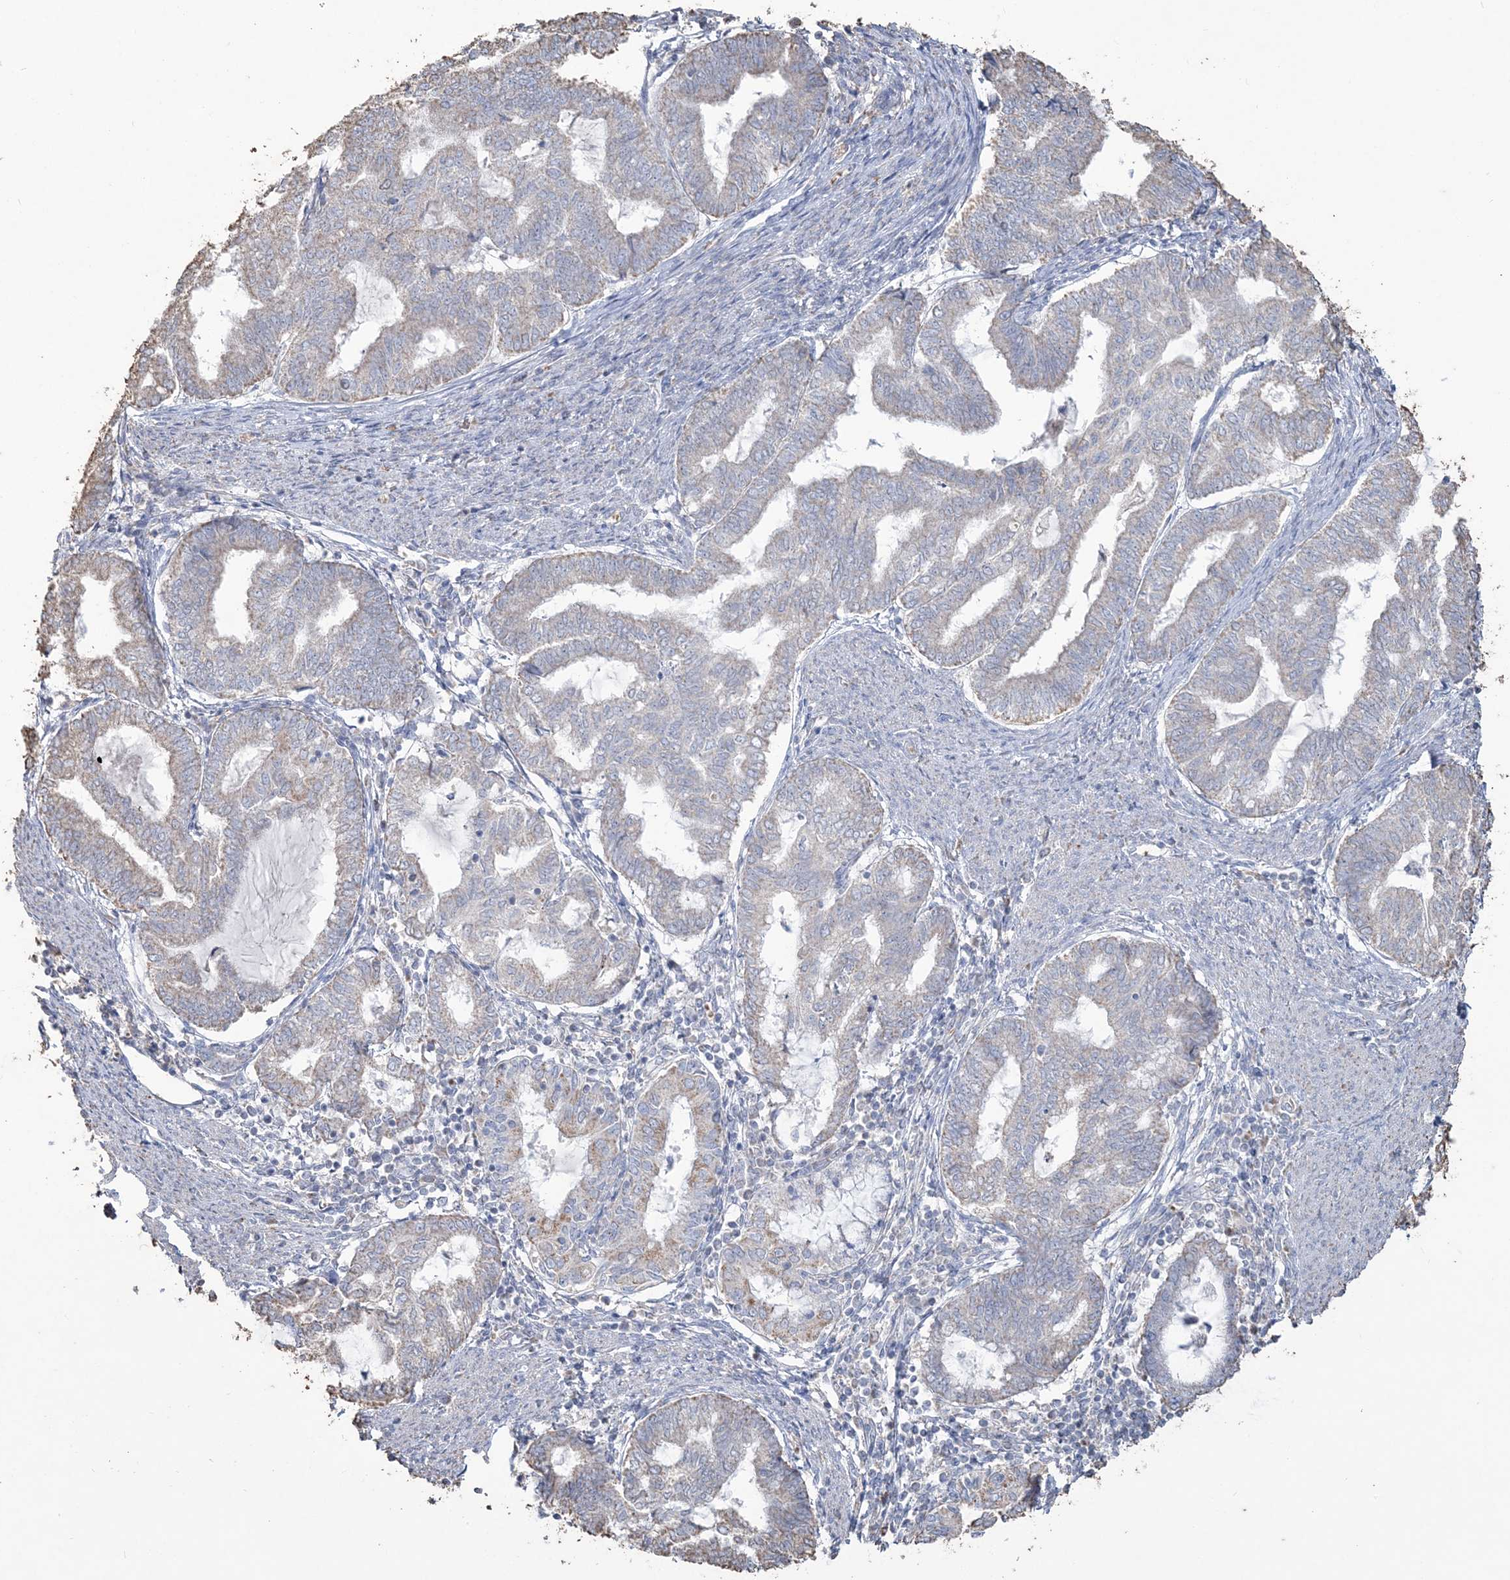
{"staining": {"intensity": "weak", "quantity": "25%-75%", "location": "cytoplasmic/membranous"}, "tissue": "endometrial cancer", "cell_type": "Tumor cells", "image_type": "cancer", "snomed": [{"axis": "morphology", "description": "Adenocarcinoma, NOS"}, {"axis": "topography", "description": "Endometrium"}], "caption": "Endometrial adenocarcinoma tissue exhibits weak cytoplasmic/membranous staining in approximately 25%-75% of tumor cells (Stains: DAB (3,3'-diaminobenzidine) in brown, nuclei in blue, Microscopy: brightfield microscopy at high magnification).", "gene": "SFMBT2", "patient": {"sex": "female", "age": 79}}